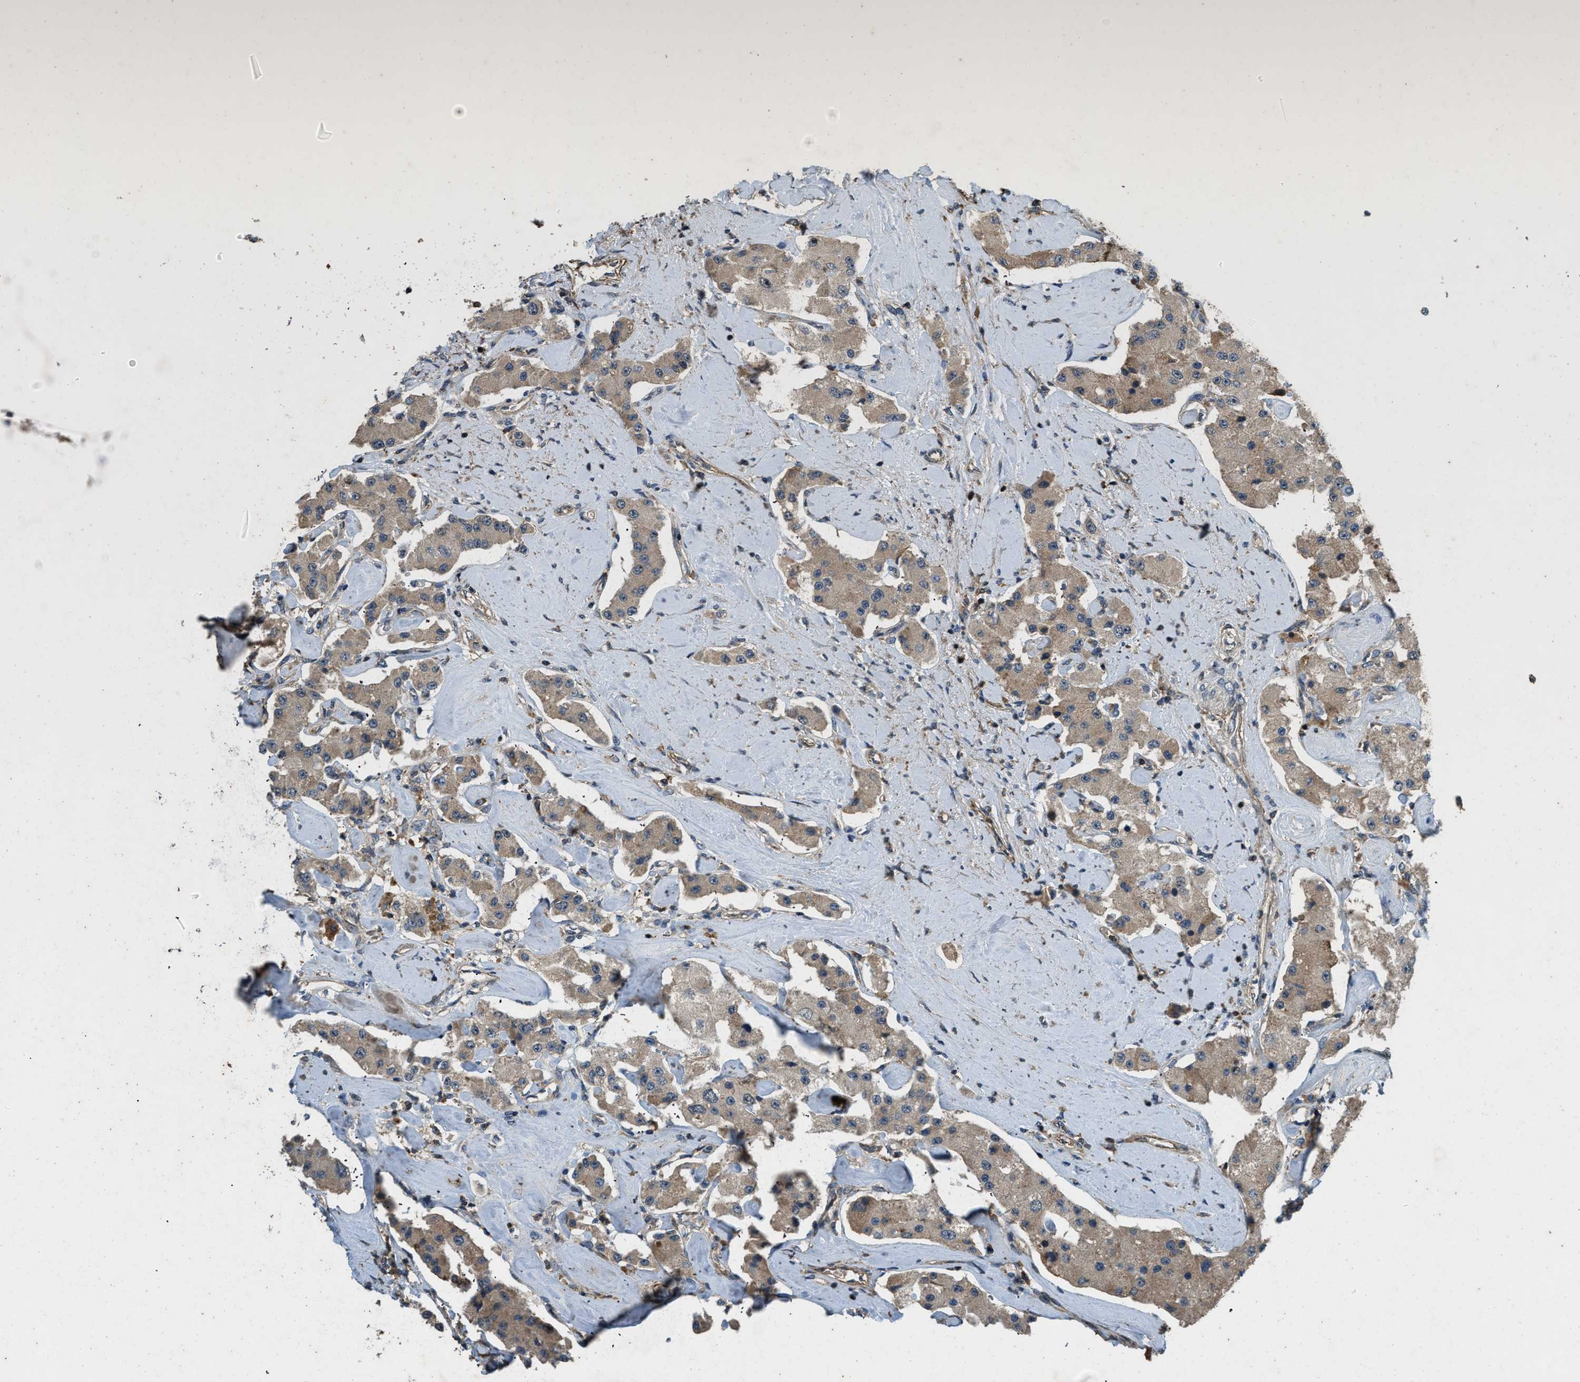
{"staining": {"intensity": "weak", "quantity": ">75%", "location": "cytoplasmic/membranous"}, "tissue": "carcinoid", "cell_type": "Tumor cells", "image_type": "cancer", "snomed": [{"axis": "morphology", "description": "Carcinoid, malignant, NOS"}, {"axis": "topography", "description": "Pancreas"}], "caption": "Immunohistochemical staining of malignant carcinoid shows low levels of weak cytoplasmic/membranous positivity in about >75% of tumor cells. The protein is shown in brown color, while the nuclei are stained blue.", "gene": "ATP8B1", "patient": {"sex": "male", "age": 41}}